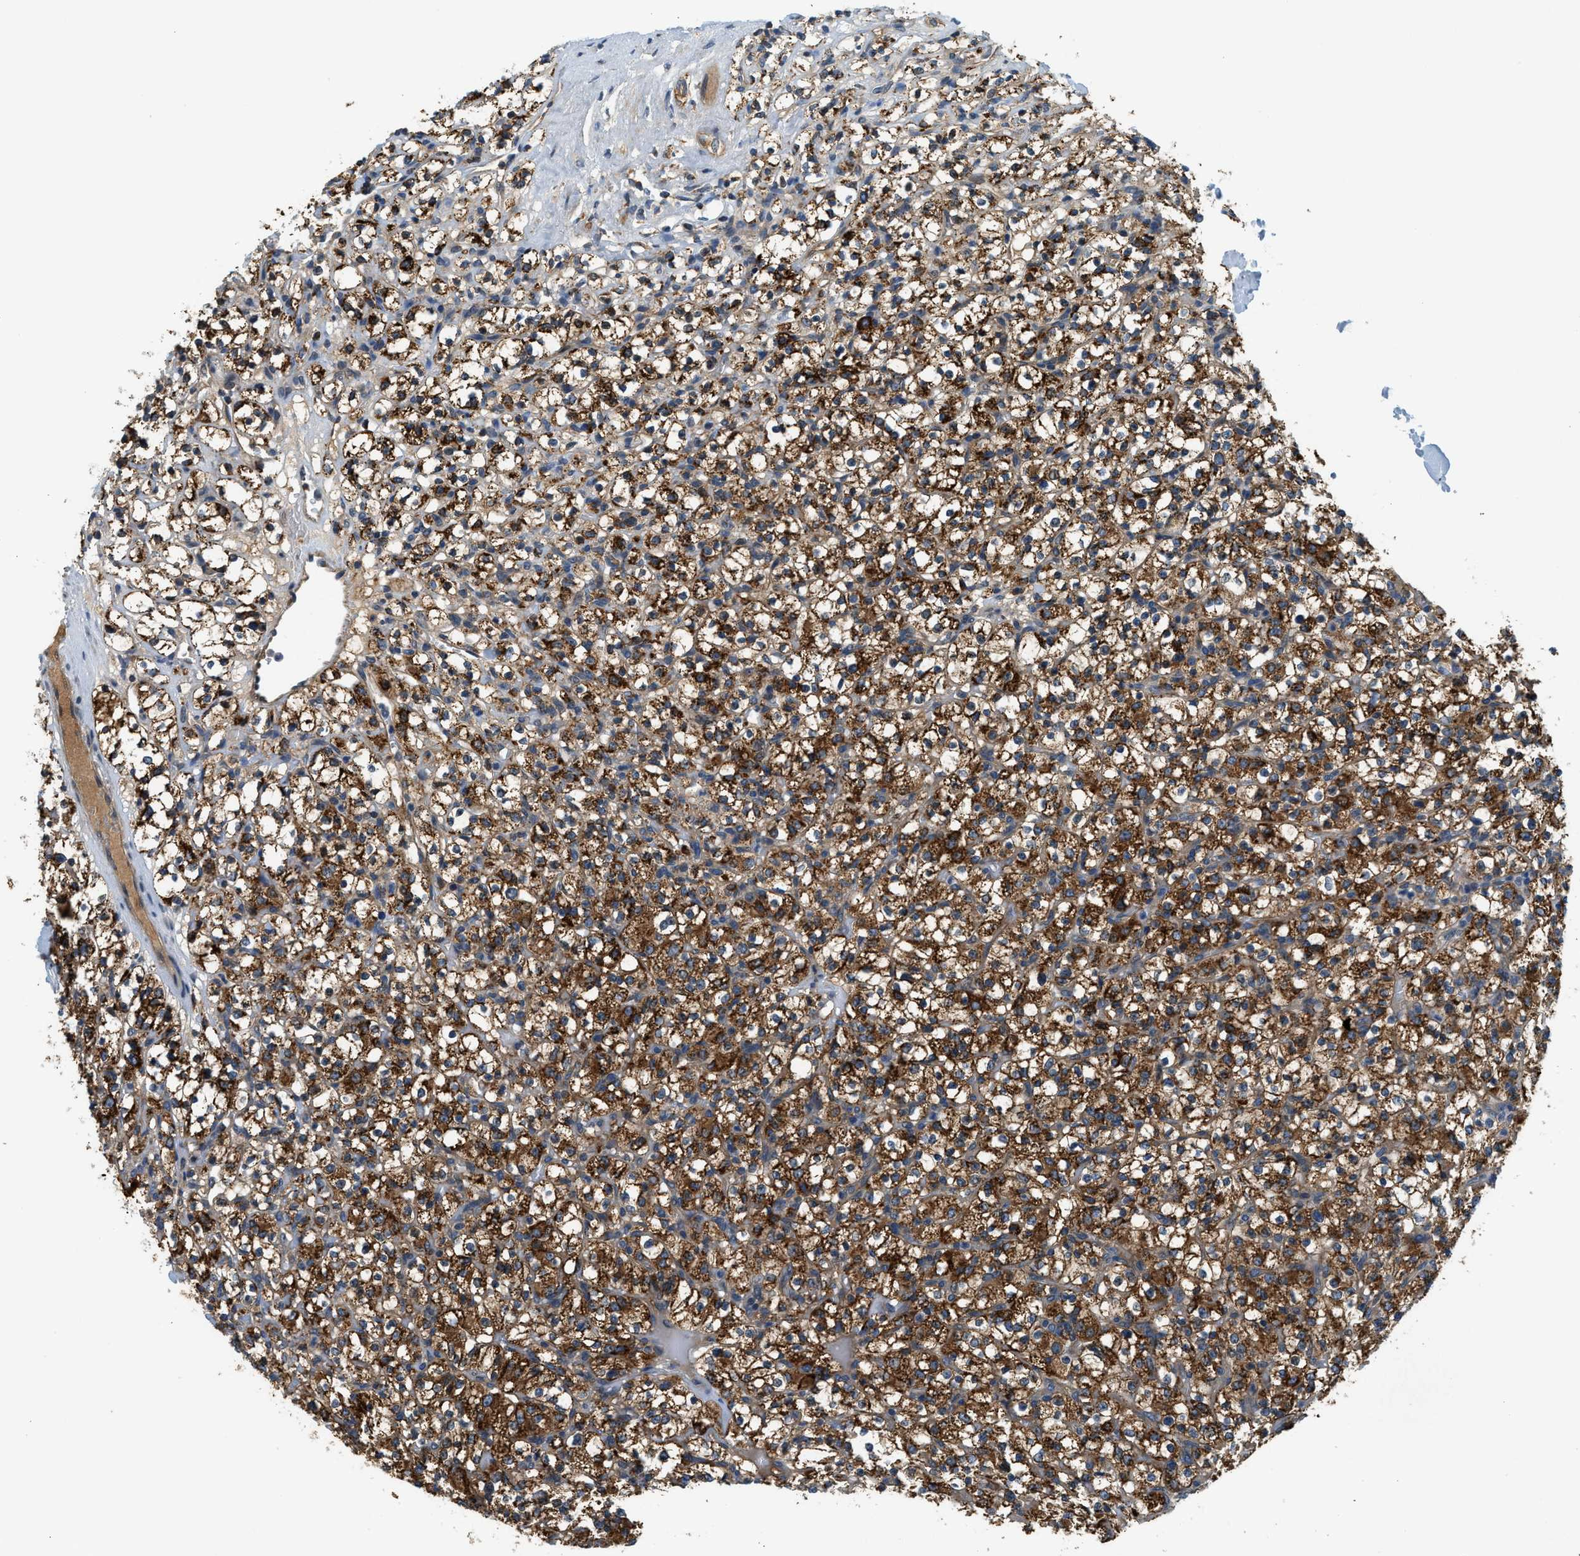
{"staining": {"intensity": "strong", "quantity": ">75%", "location": "cytoplasmic/membranous"}, "tissue": "renal cancer", "cell_type": "Tumor cells", "image_type": "cancer", "snomed": [{"axis": "morphology", "description": "Normal tissue, NOS"}, {"axis": "morphology", "description": "Adenocarcinoma, NOS"}, {"axis": "topography", "description": "Kidney"}], "caption": "Protein analysis of renal cancer tissue exhibits strong cytoplasmic/membranous expression in approximately >75% of tumor cells.", "gene": "KCNK1", "patient": {"sex": "female", "age": 72}}